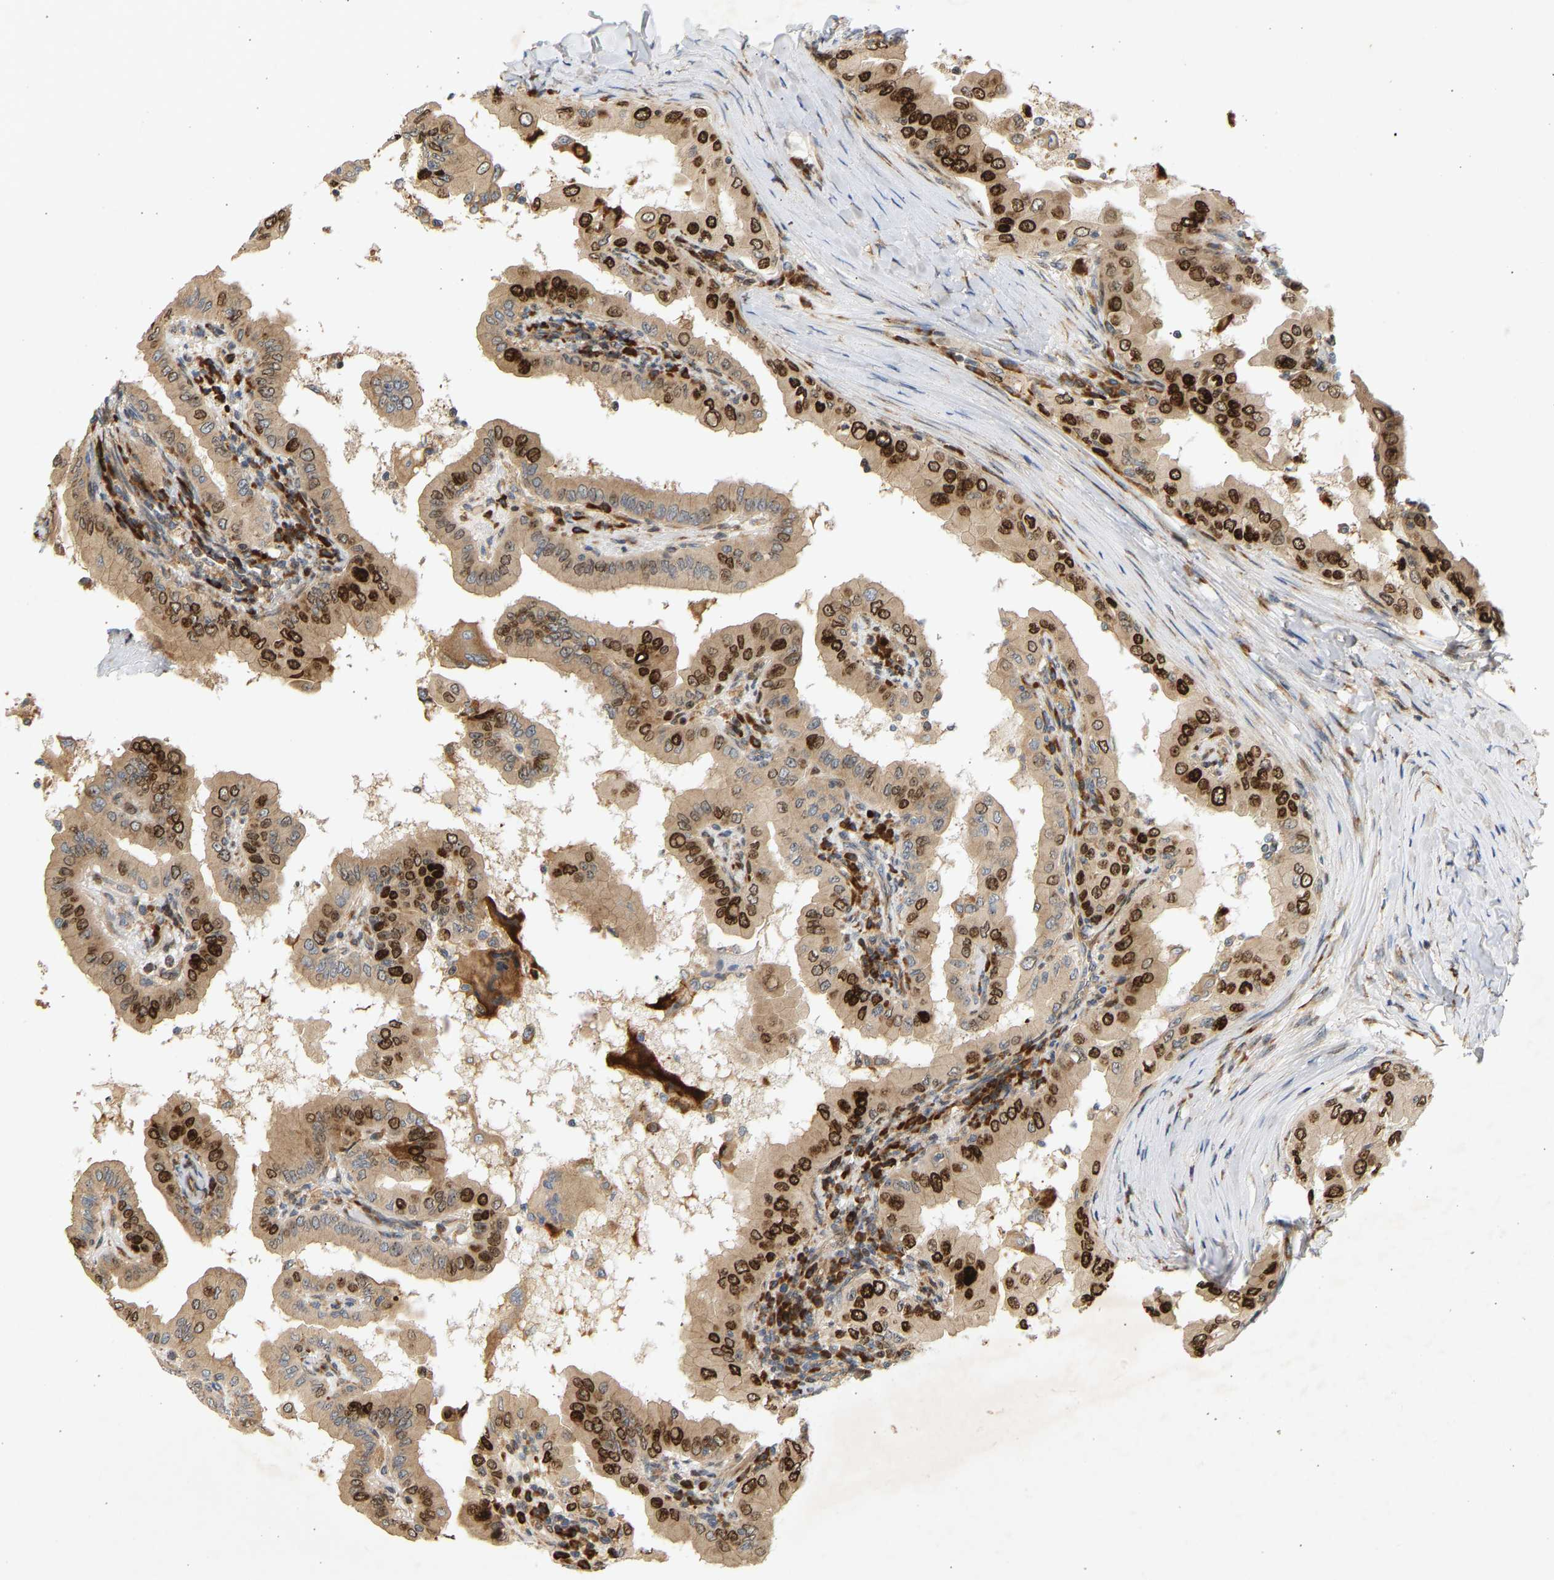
{"staining": {"intensity": "strong", "quantity": ">75%", "location": "cytoplasmic/membranous,nuclear"}, "tissue": "thyroid cancer", "cell_type": "Tumor cells", "image_type": "cancer", "snomed": [{"axis": "morphology", "description": "Papillary adenocarcinoma, NOS"}, {"axis": "topography", "description": "Thyroid gland"}], "caption": "A brown stain shows strong cytoplasmic/membranous and nuclear positivity of a protein in human papillary adenocarcinoma (thyroid) tumor cells. (IHC, brightfield microscopy, high magnification).", "gene": "RPS14", "patient": {"sex": "male", "age": 33}}